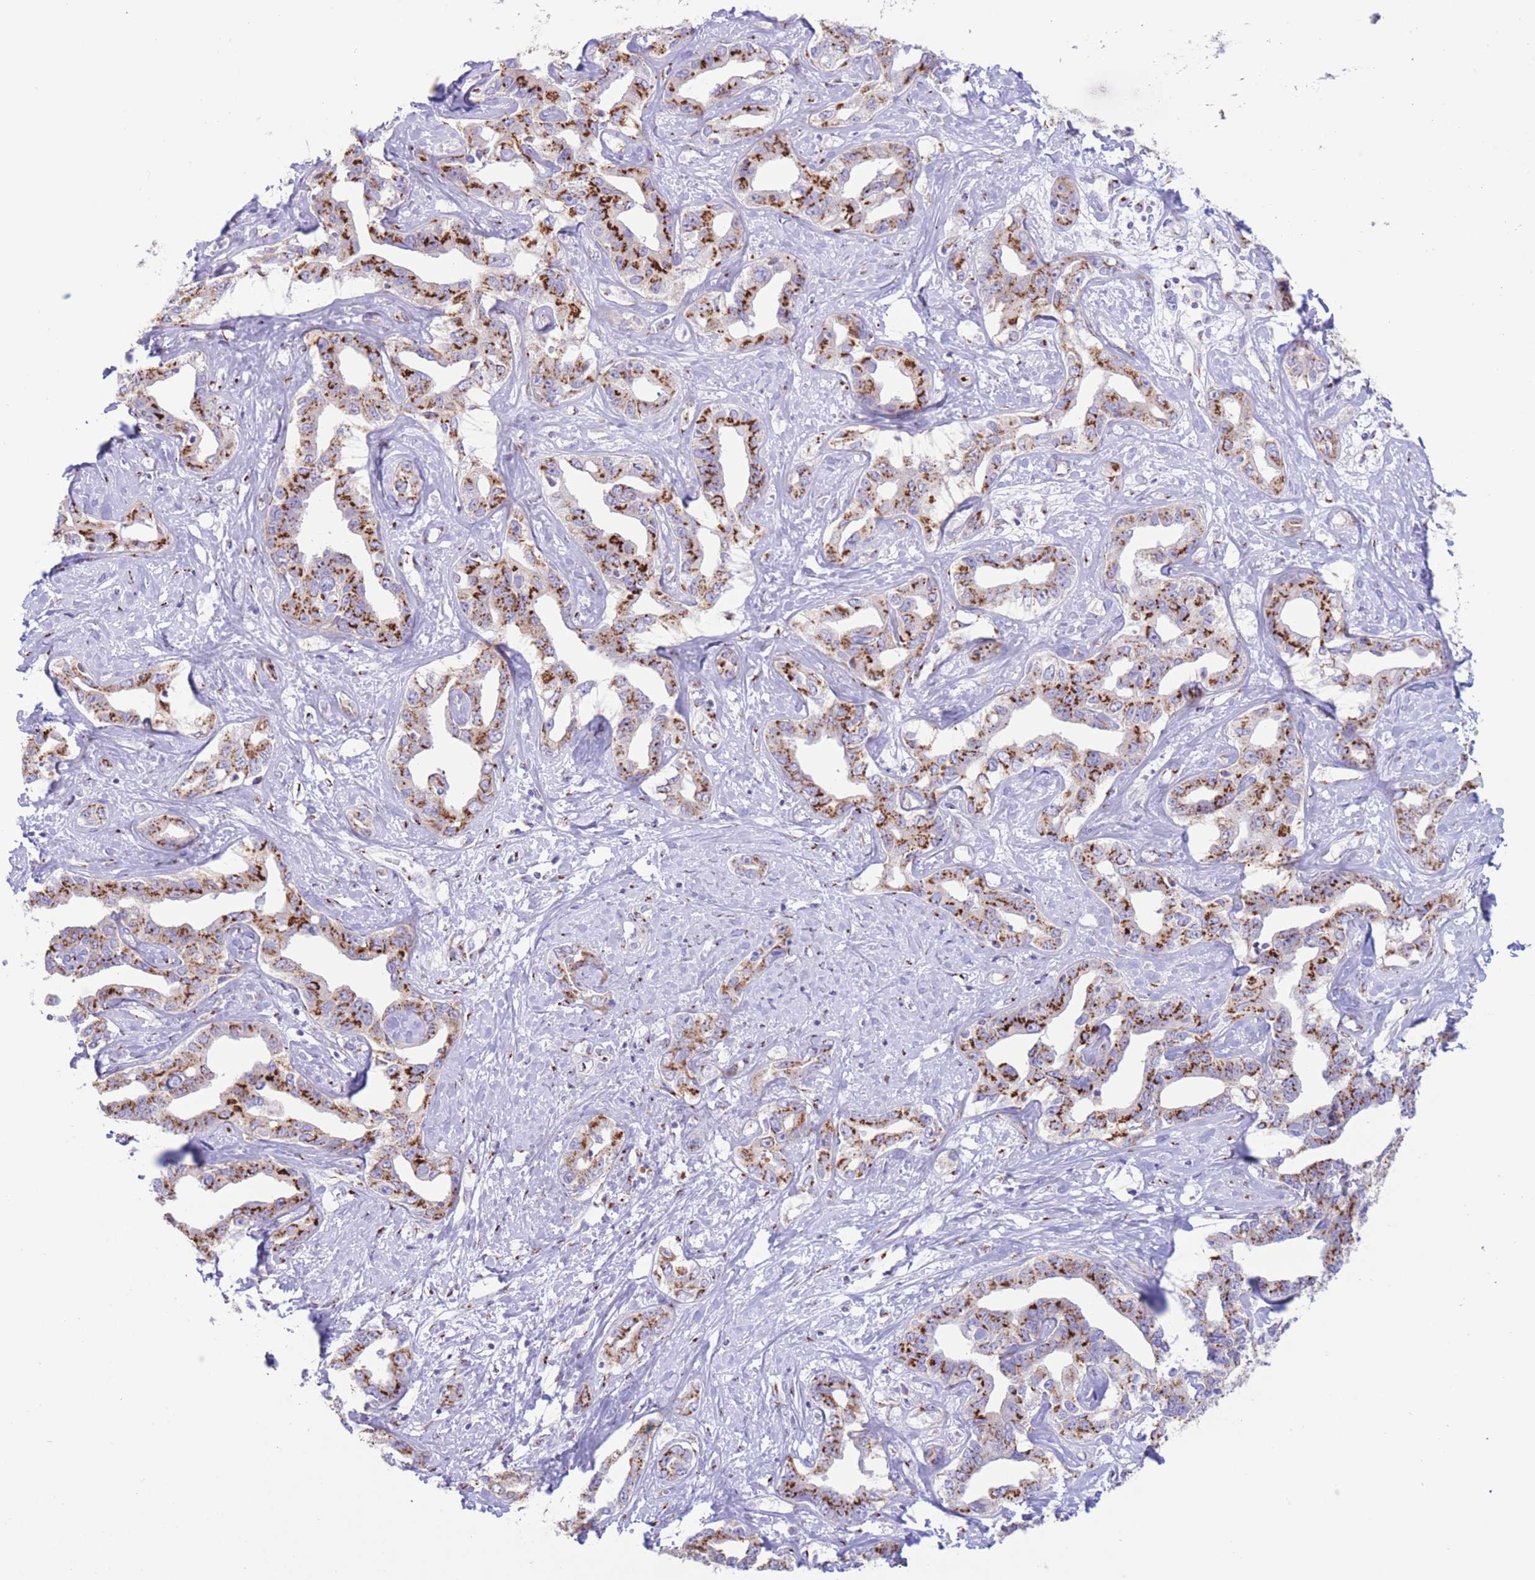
{"staining": {"intensity": "strong", "quantity": ">75%", "location": "cytoplasmic/membranous"}, "tissue": "liver cancer", "cell_type": "Tumor cells", "image_type": "cancer", "snomed": [{"axis": "morphology", "description": "Cholangiocarcinoma"}, {"axis": "topography", "description": "Liver"}], "caption": "Immunohistochemistry of liver cancer reveals high levels of strong cytoplasmic/membranous expression in approximately >75% of tumor cells.", "gene": "MPND", "patient": {"sex": "male", "age": 59}}